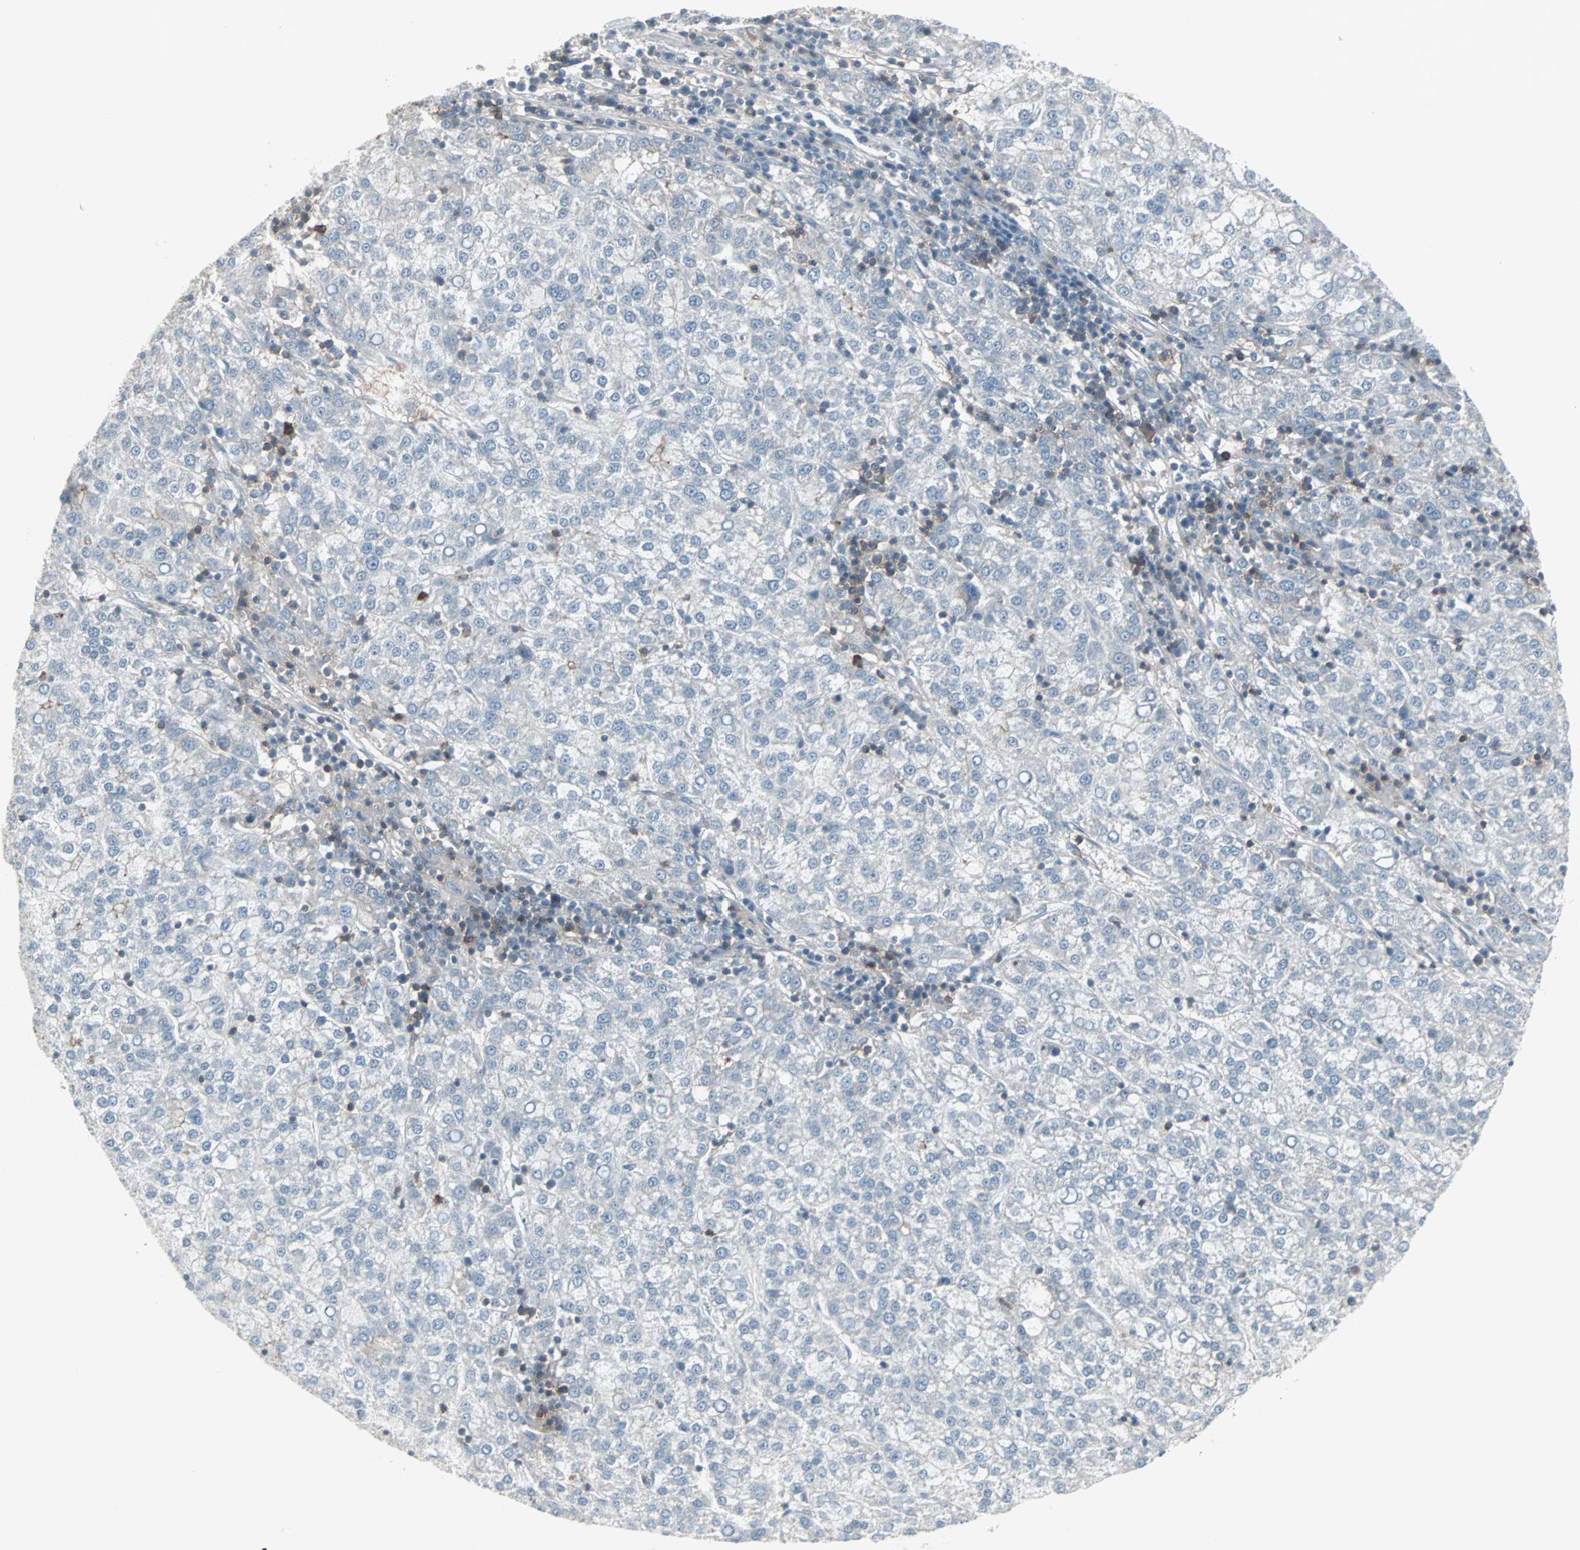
{"staining": {"intensity": "negative", "quantity": "none", "location": "none"}, "tissue": "liver cancer", "cell_type": "Tumor cells", "image_type": "cancer", "snomed": [{"axis": "morphology", "description": "Carcinoma, Hepatocellular, NOS"}, {"axis": "topography", "description": "Liver"}], "caption": "This is an immunohistochemistry micrograph of liver hepatocellular carcinoma. There is no staining in tumor cells.", "gene": "ZSCAN32", "patient": {"sex": "female", "age": 58}}